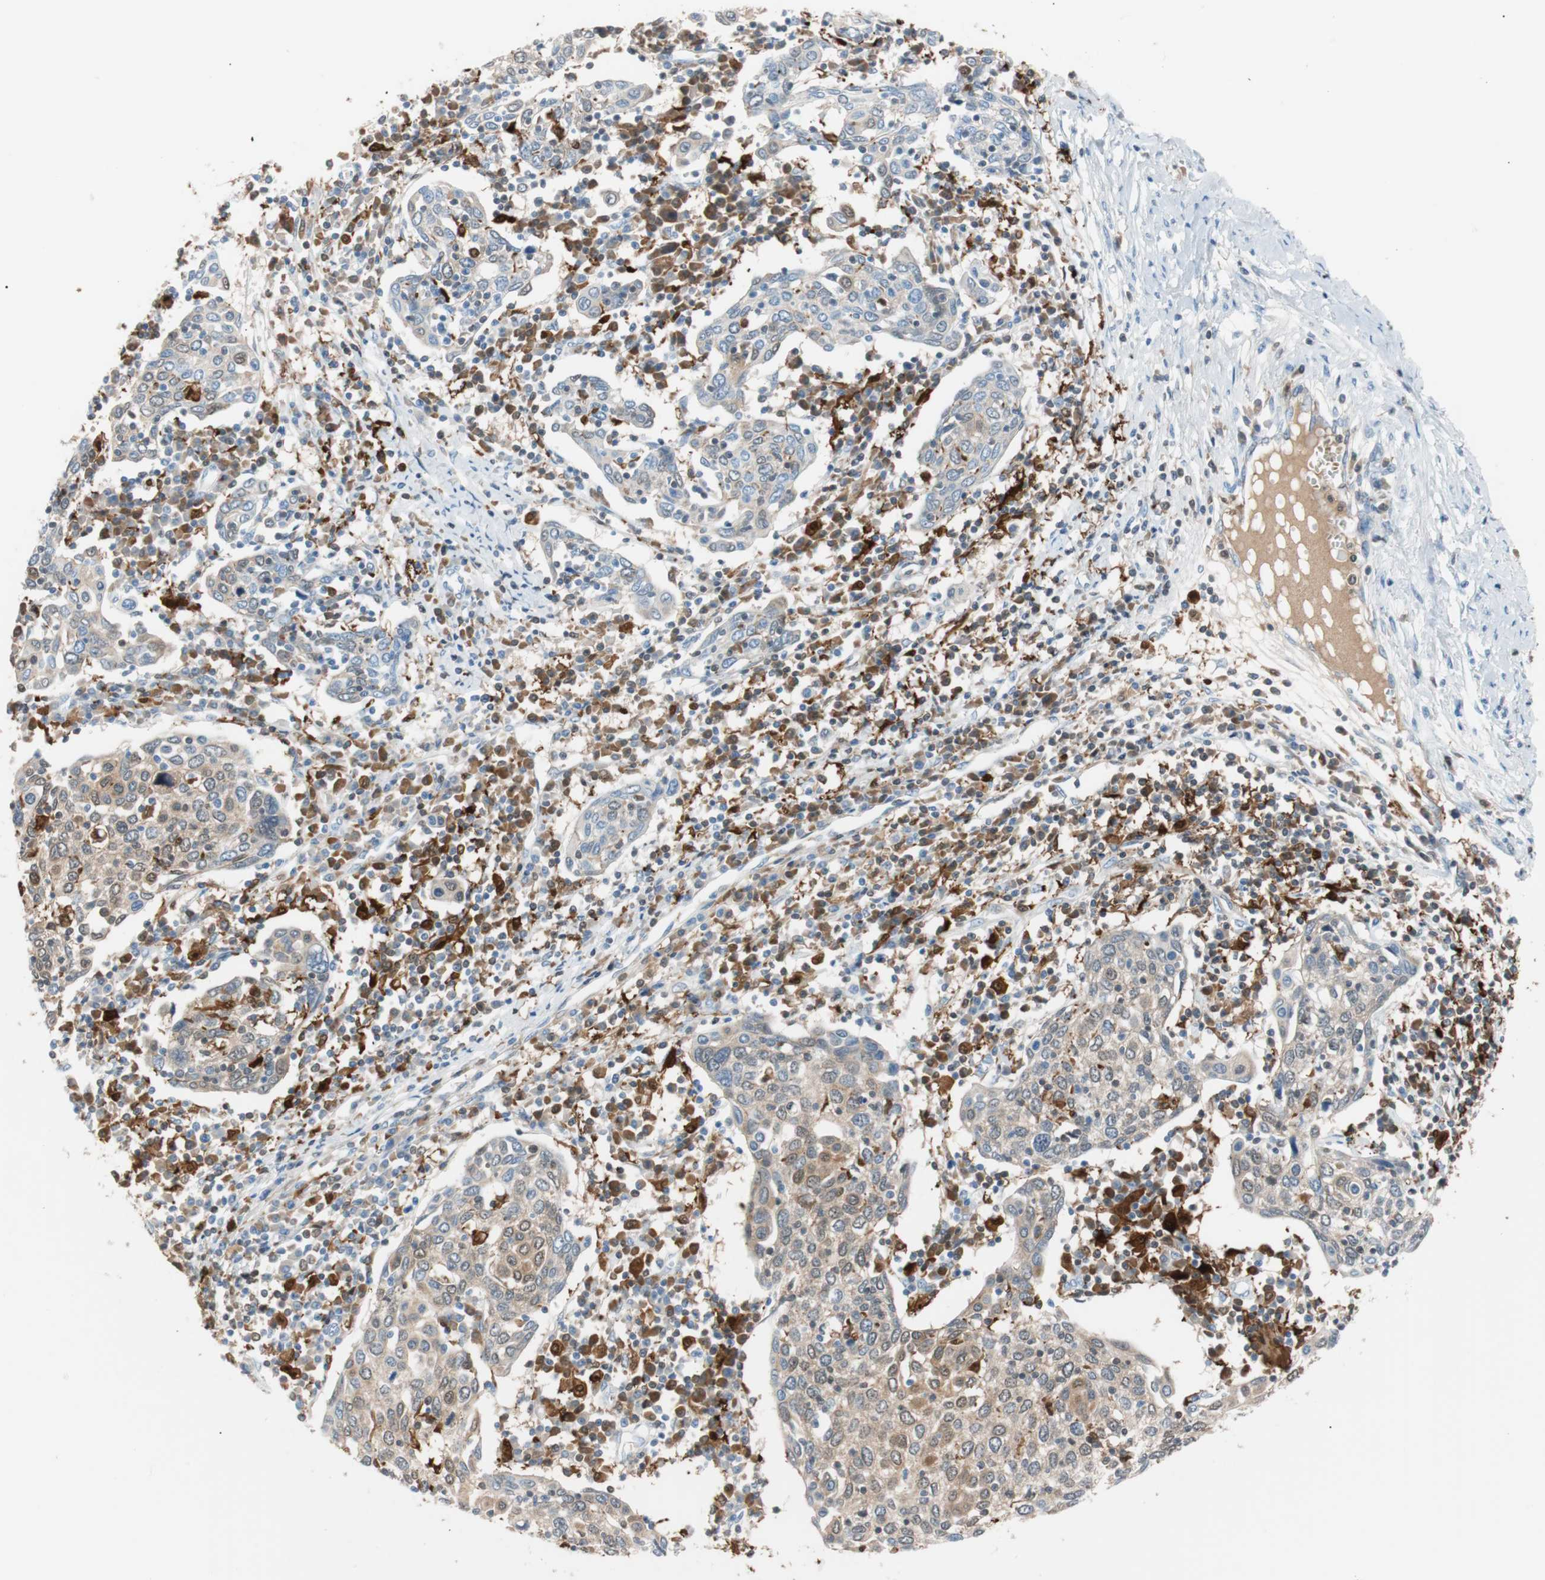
{"staining": {"intensity": "moderate", "quantity": ">75%", "location": "cytoplasmic/membranous"}, "tissue": "cervical cancer", "cell_type": "Tumor cells", "image_type": "cancer", "snomed": [{"axis": "morphology", "description": "Squamous cell carcinoma, NOS"}, {"axis": "topography", "description": "Cervix"}], "caption": "IHC histopathology image of squamous cell carcinoma (cervical) stained for a protein (brown), which demonstrates medium levels of moderate cytoplasmic/membranous expression in about >75% of tumor cells.", "gene": "IL18", "patient": {"sex": "female", "age": 40}}